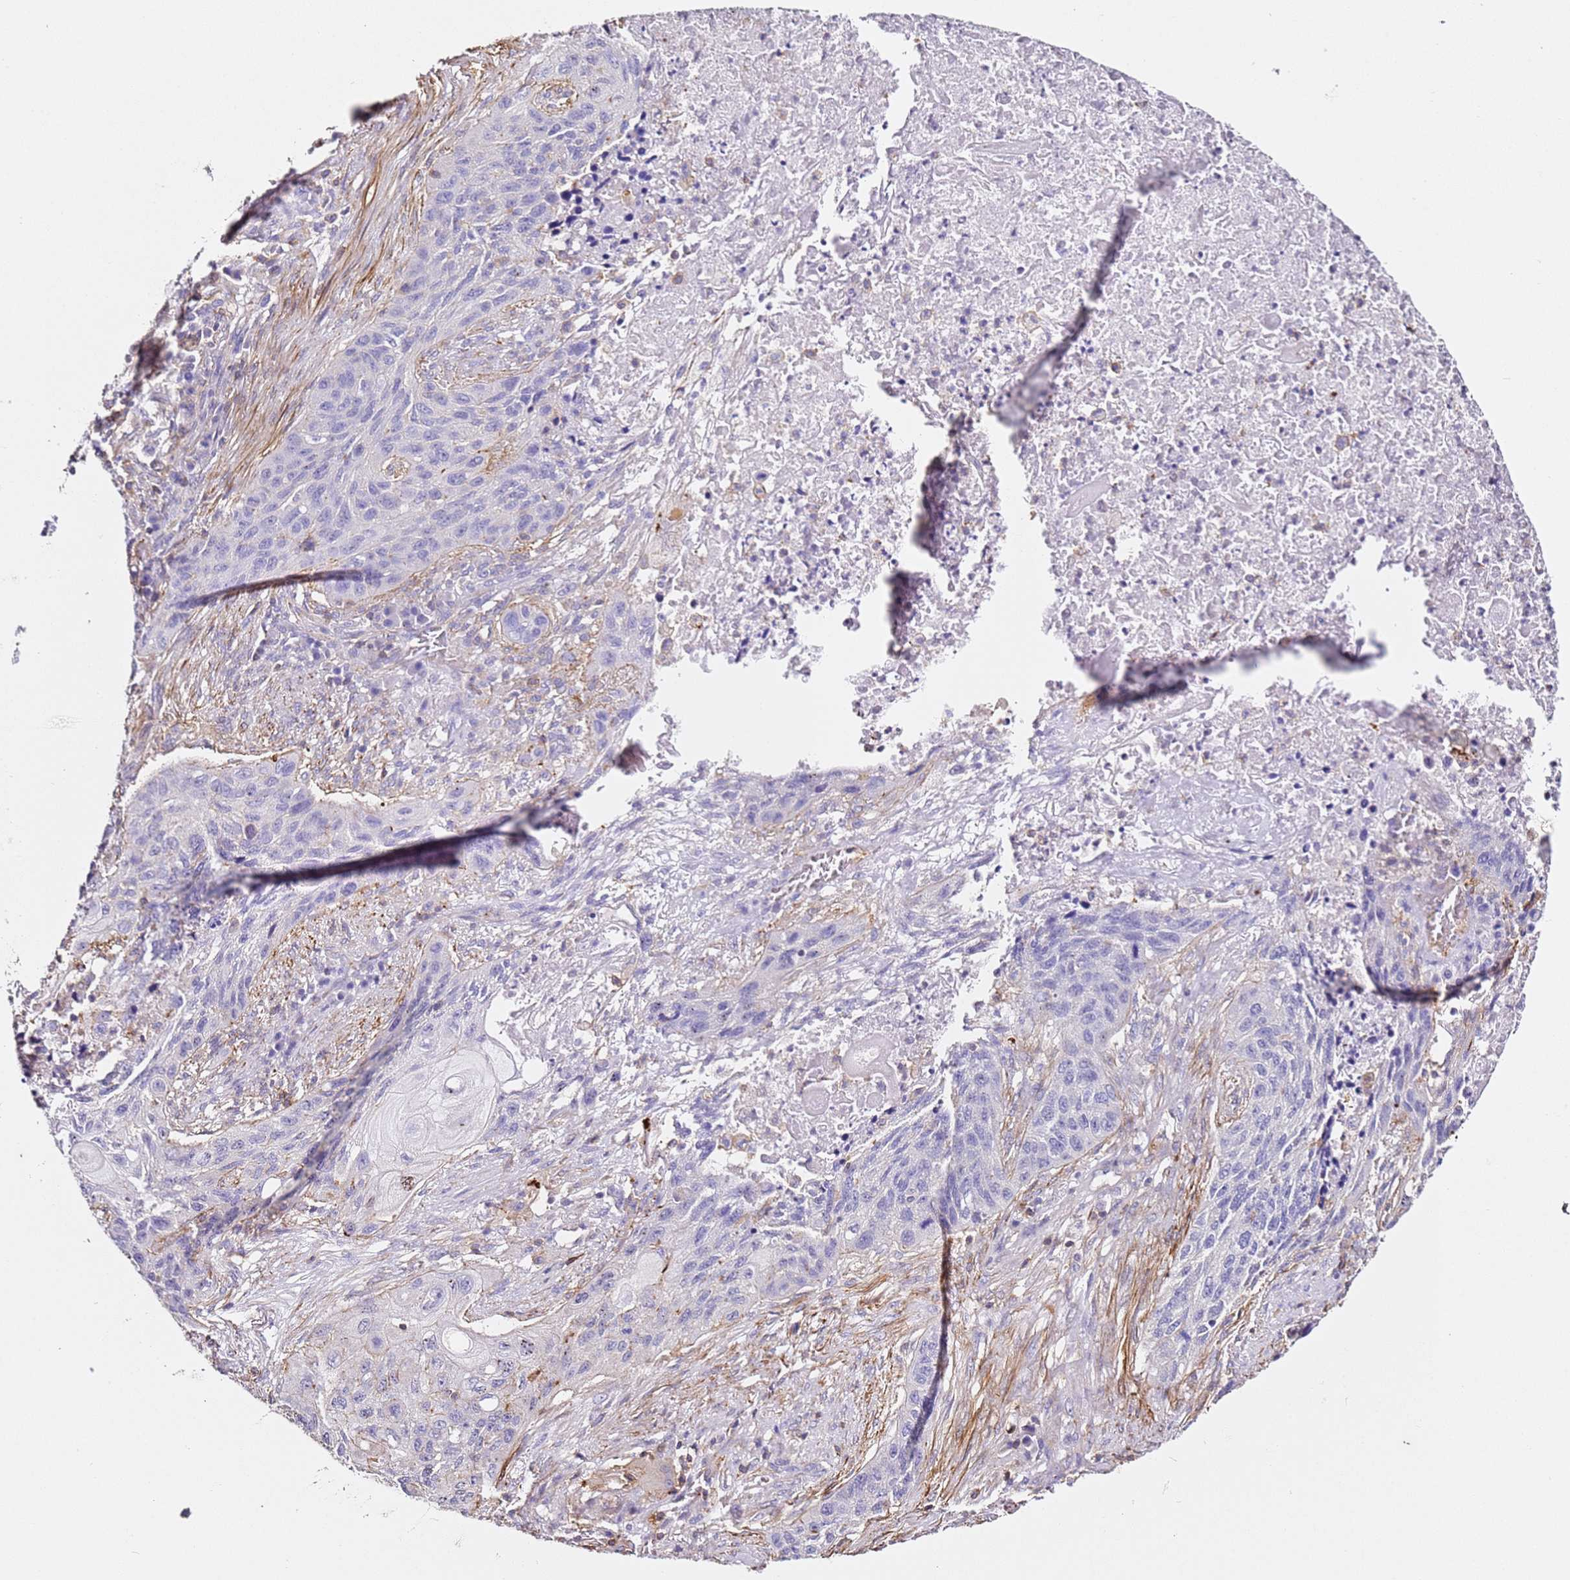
{"staining": {"intensity": "negative", "quantity": "none", "location": "none"}, "tissue": "lung cancer", "cell_type": "Tumor cells", "image_type": "cancer", "snomed": [{"axis": "morphology", "description": "Squamous cell carcinoma, NOS"}, {"axis": "topography", "description": "Lung"}], "caption": "Lung squamous cell carcinoma stained for a protein using immunohistochemistry demonstrates no staining tumor cells.", "gene": "ZNF671", "patient": {"sex": "female", "age": 63}}